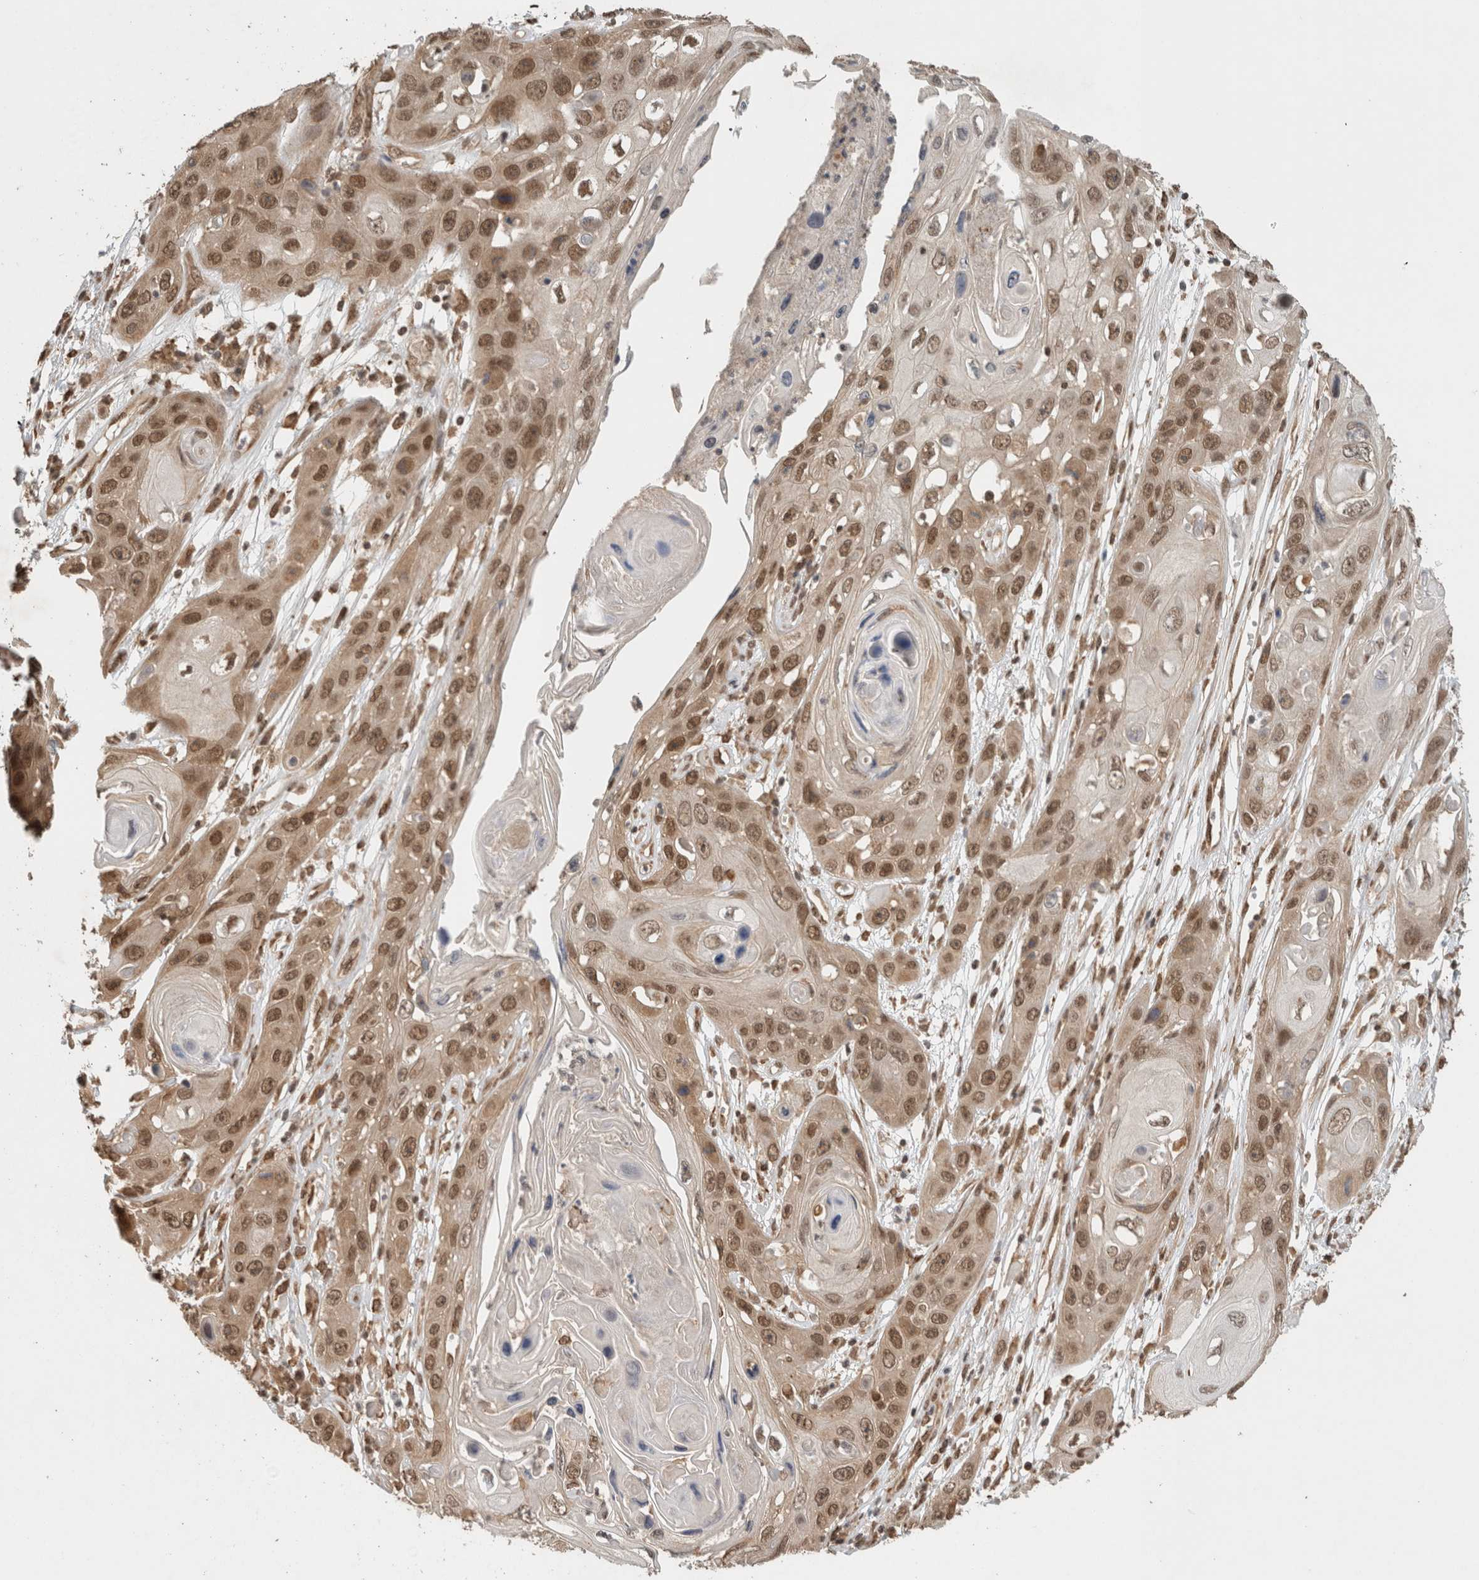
{"staining": {"intensity": "moderate", "quantity": ">75%", "location": "nuclear"}, "tissue": "skin cancer", "cell_type": "Tumor cells", "image_type": "cancer", "snomed": [{"axis": "morphology", "description": "Squamous cell carcinoma, NOS"}, {"axis": "topography", "description": "Skin"}], "caption": "Protein expression analysis of squamous cell carcinoma (skin) exhibits moderate nuclear positivity in approximately >75% of tumor cells.", "gene": "C1orf21", "patient": {"sex": "male", "age": 55}}